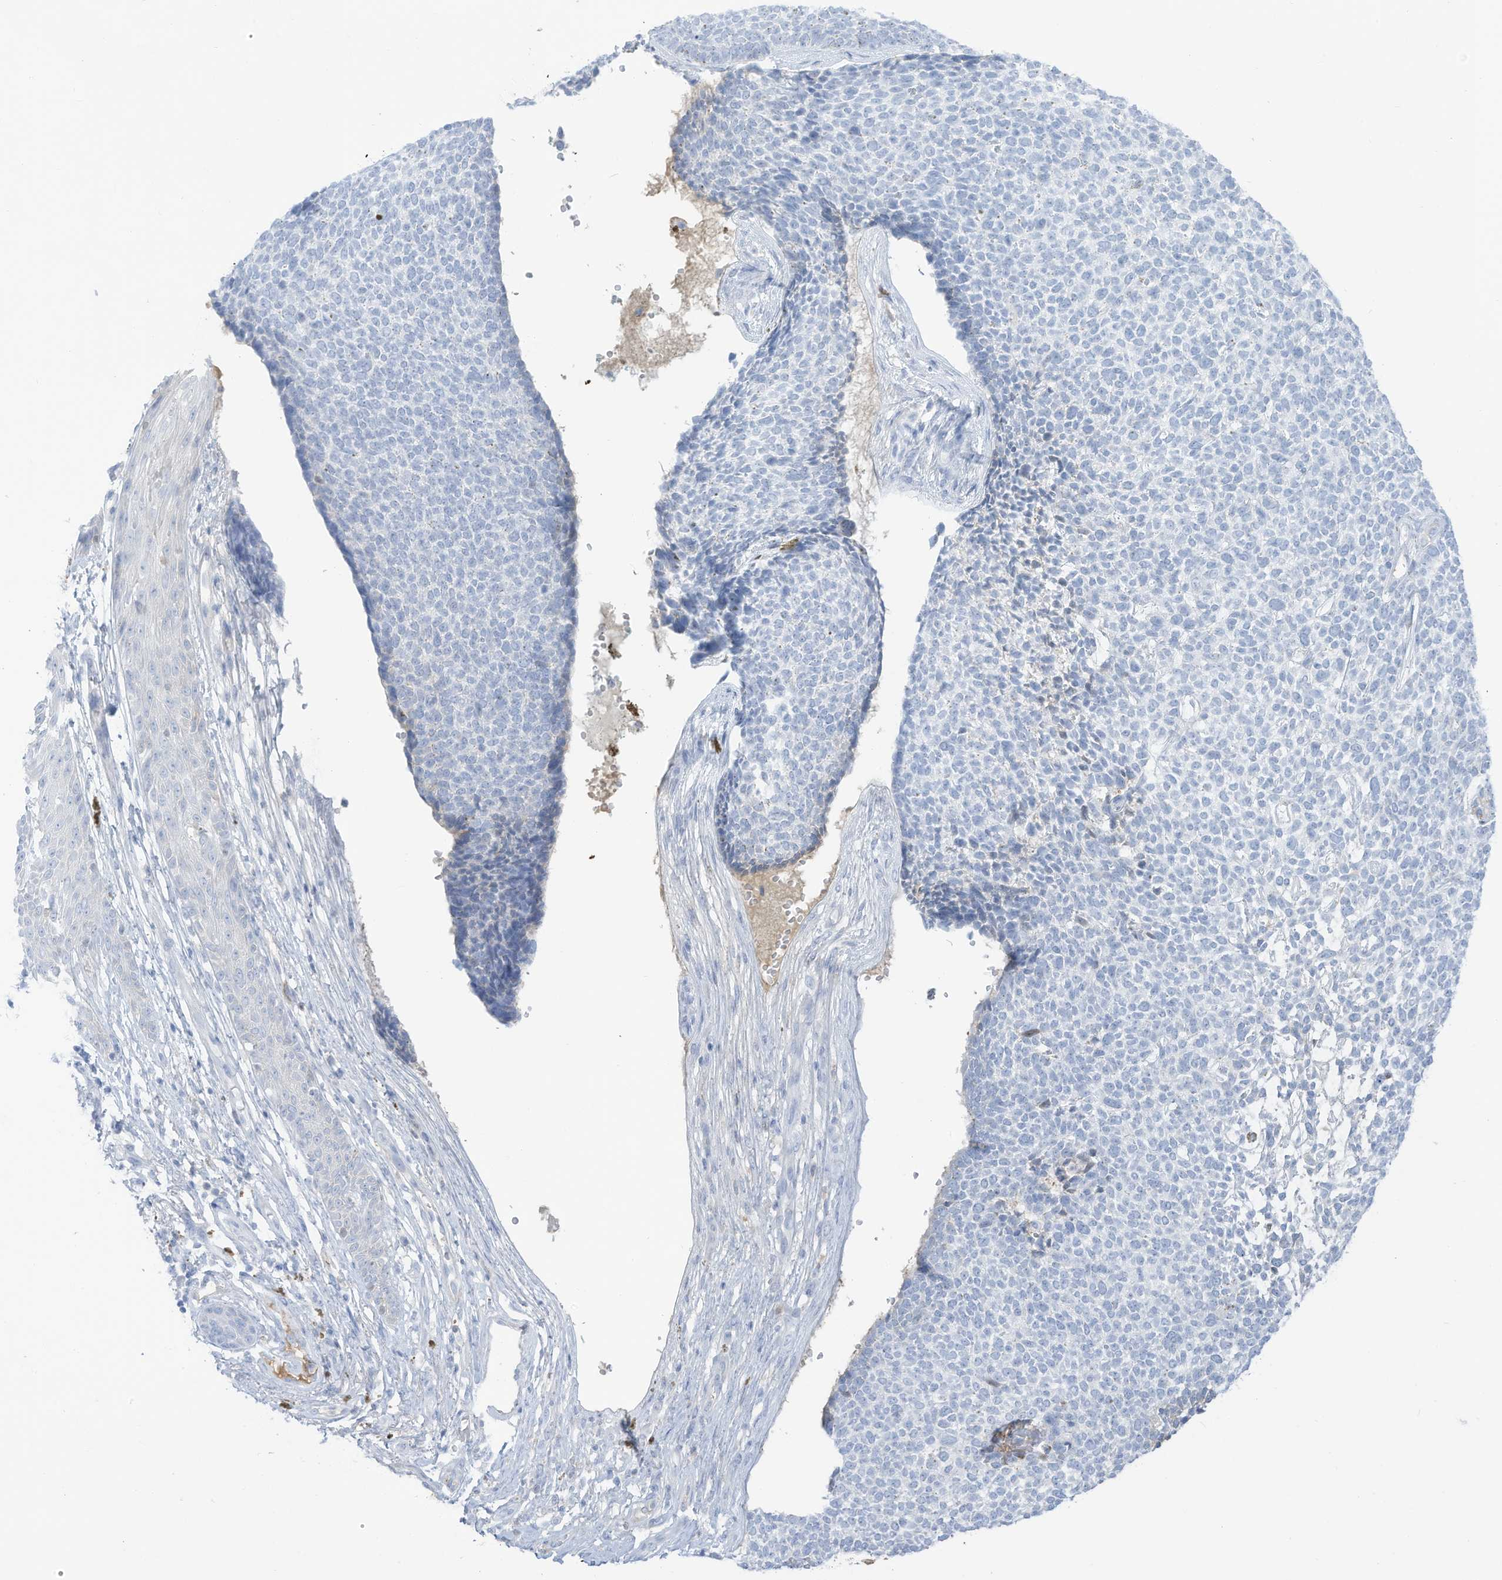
{"staining": {"intensity": "negative", "quantity": "none", "location": "none"}, "tissue": "skin cancer", "cell_type": "Tumor cells", "image_type": "cancer", "snomed": [{"axis": "morphology", "description": "Basal cell carcinoma"}, {"axis": "topography", "description": "Skin"}], "caption": "High magnification brightfield microscopy of skin basal cell carcinoma stained with DAB (brown) and counterstained with hematoxylin (blue): tumor cells show no significant positivity. (DAB (3,3'-diaminobenzidine) immunohistochemistry visualized using brightfield microscopy, high magnification).", "gene": "HSD17B13", "patient": {"sex": "female", "age": 84}}